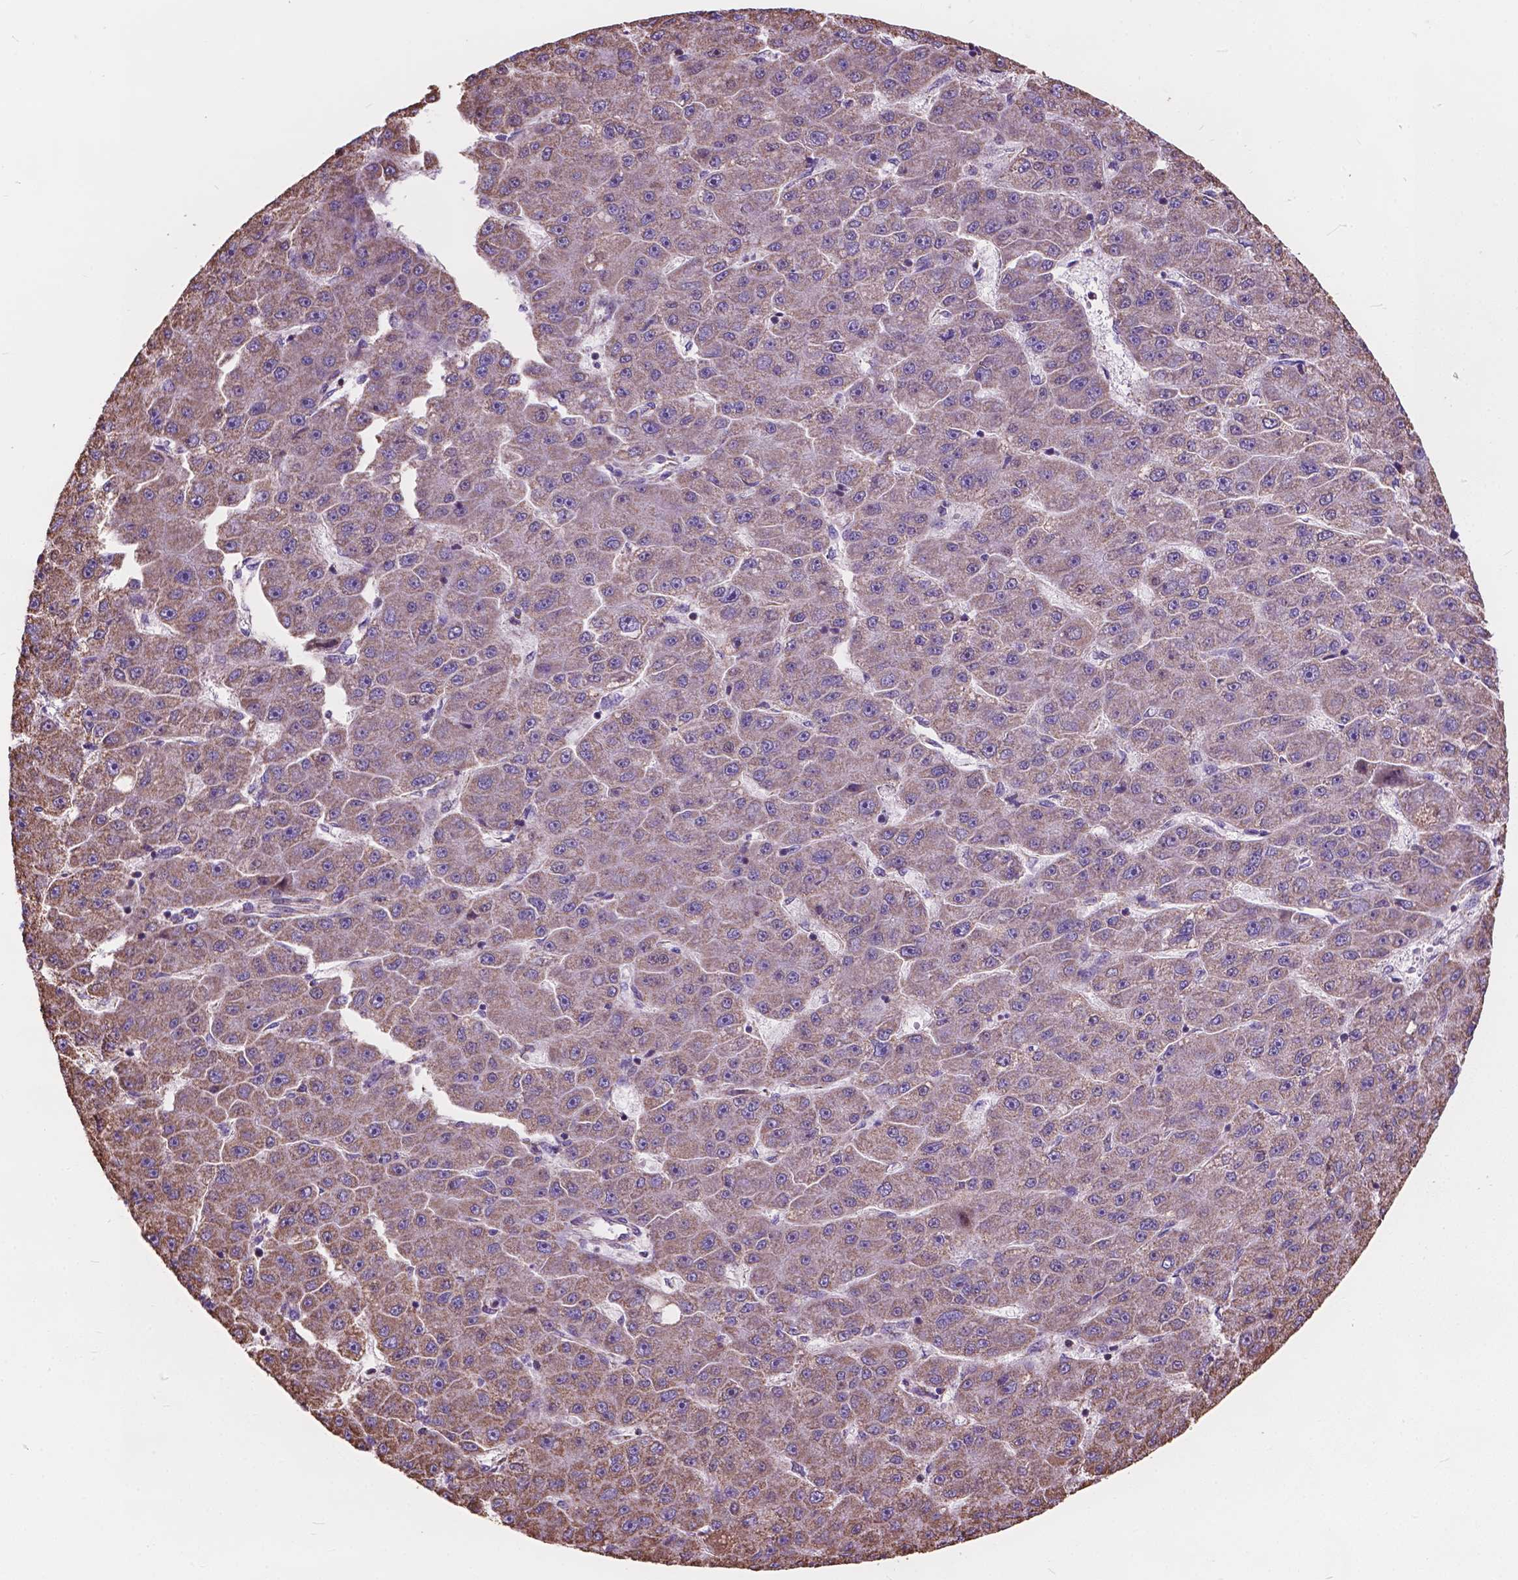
{"staining": {"intensity": "weak", "quantity": ">75%", "location": "cytoplasmic/membranous"}, "tissue": "liver cancer", "cell_type": "Tumor cells", "image_type": "cancer", "snomed": [{"axis": "morphology", "description": "Carcinoma, Hepatocellular, NOS"}, {"axis": "topography", "description": "Liver"}], "caption": "Immunohistochemistry (IHC) histopathology image of neoplastic tissue: liver cancer stained using IHC reveals low levels of weak protein expression localized specifically in the cytoplasmic/membranous of tumor cells, appearing as a cytoplasmic/membranous brown color.", "gene": "SCOC", "patient": {"sex": "male", "age": 67}}